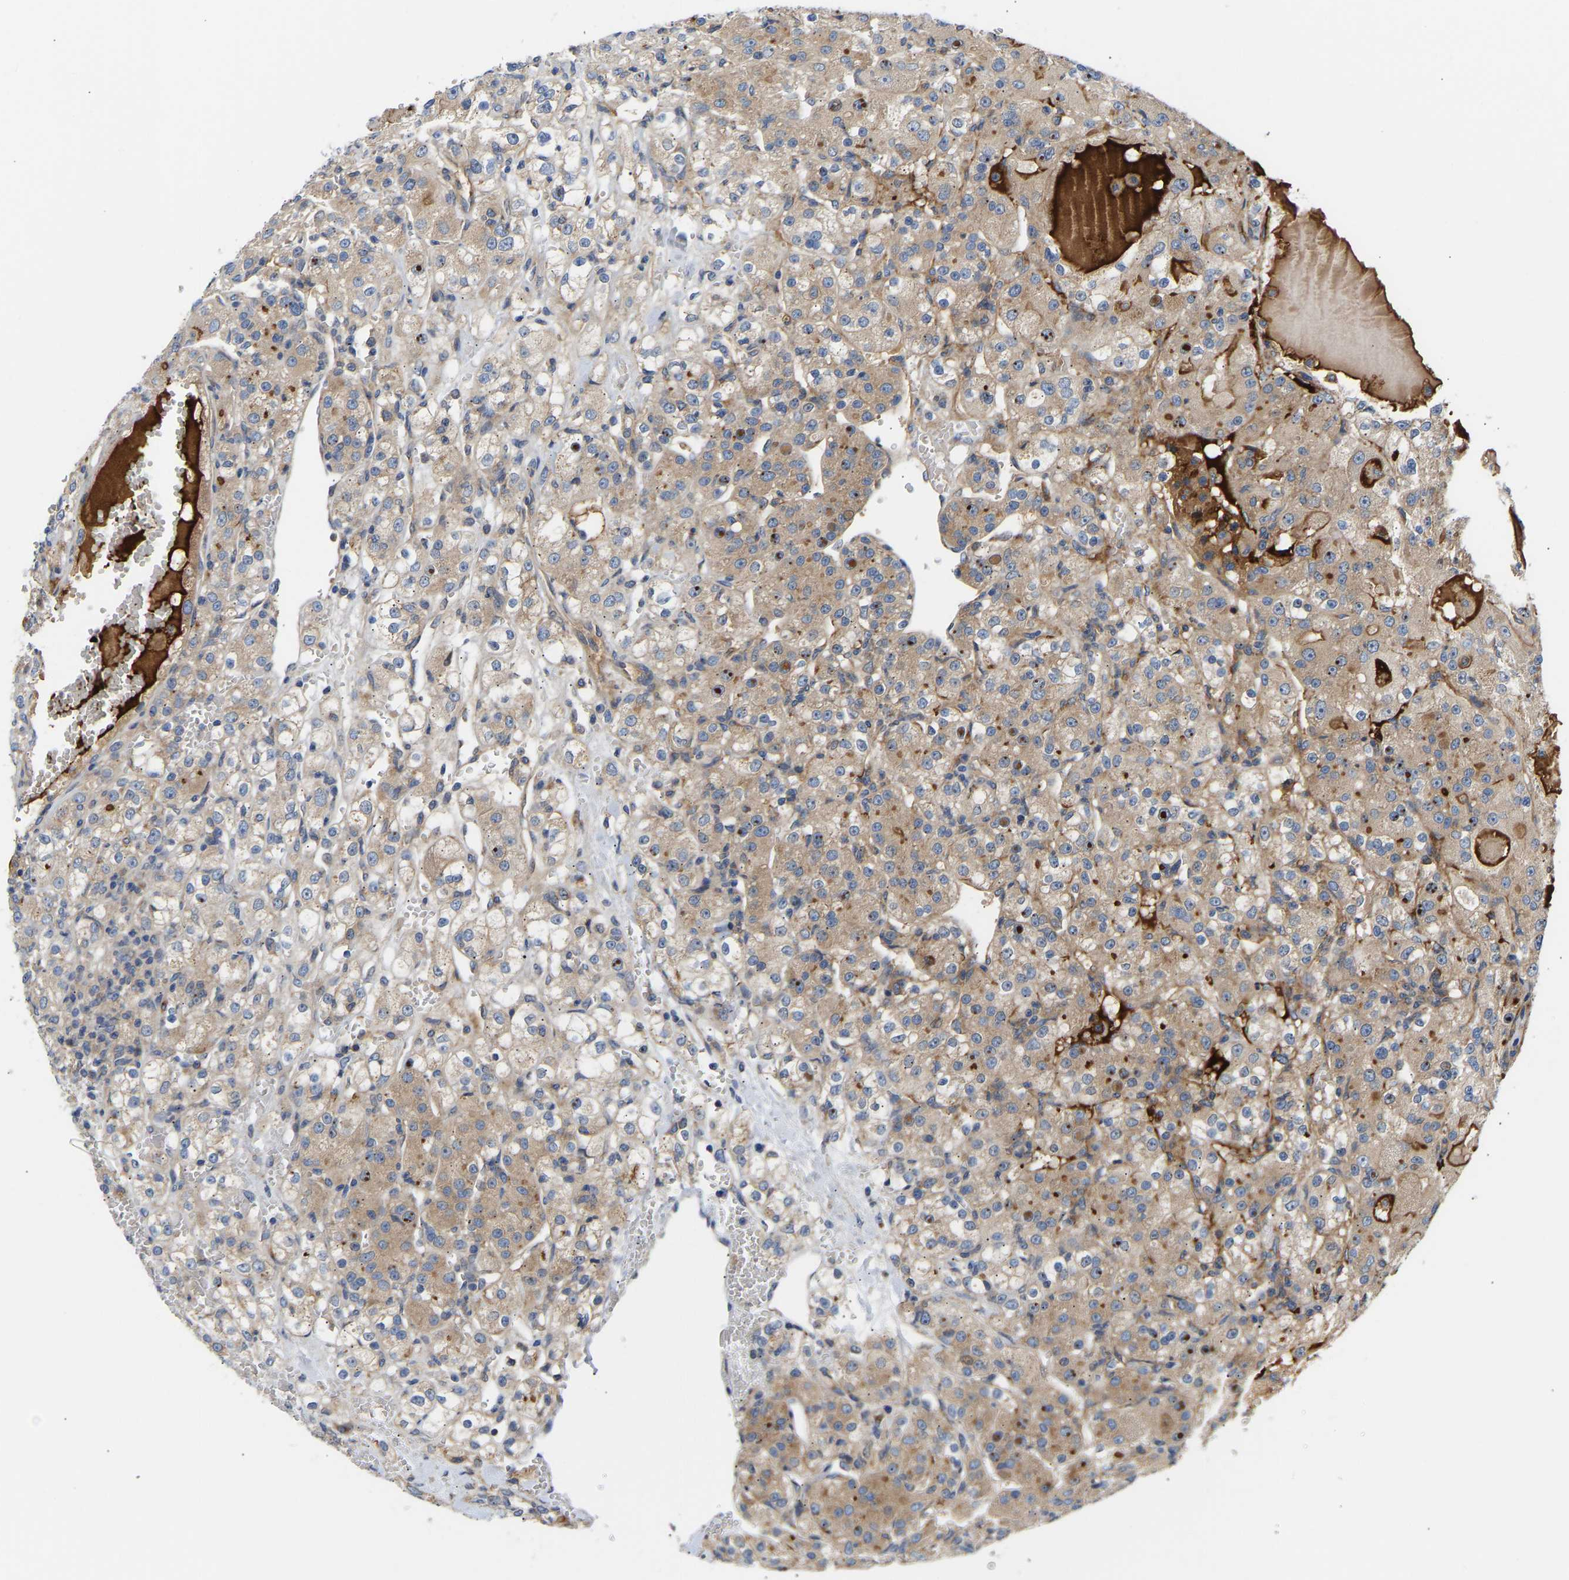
{"staining": {"intensity": "weak", "quantity": ">75%", "location": "cytoplasmic/membranous"}, "tissue": "renal cancer", "cell_type": "Tumor cells", "image_type": "cancer", "snomed": [{"axis": "morphology", "description": "Normal tissue, NOS"}, {"axis": "morphology", "description": "Adenocarcinoma, NOS"}, {"axis": "topography", "description": "Kidney"}], "caption": "An immunohistochemistry (IHC) histopathology image of neoplastic tissue is shown. Protein staining in brown labels weak cytoplasmic/membranous positivity in adenocarcinoma (renal) within tumor cells.", "gene": "AIMP2", "patient": {"sex": "male", "age": 61}}